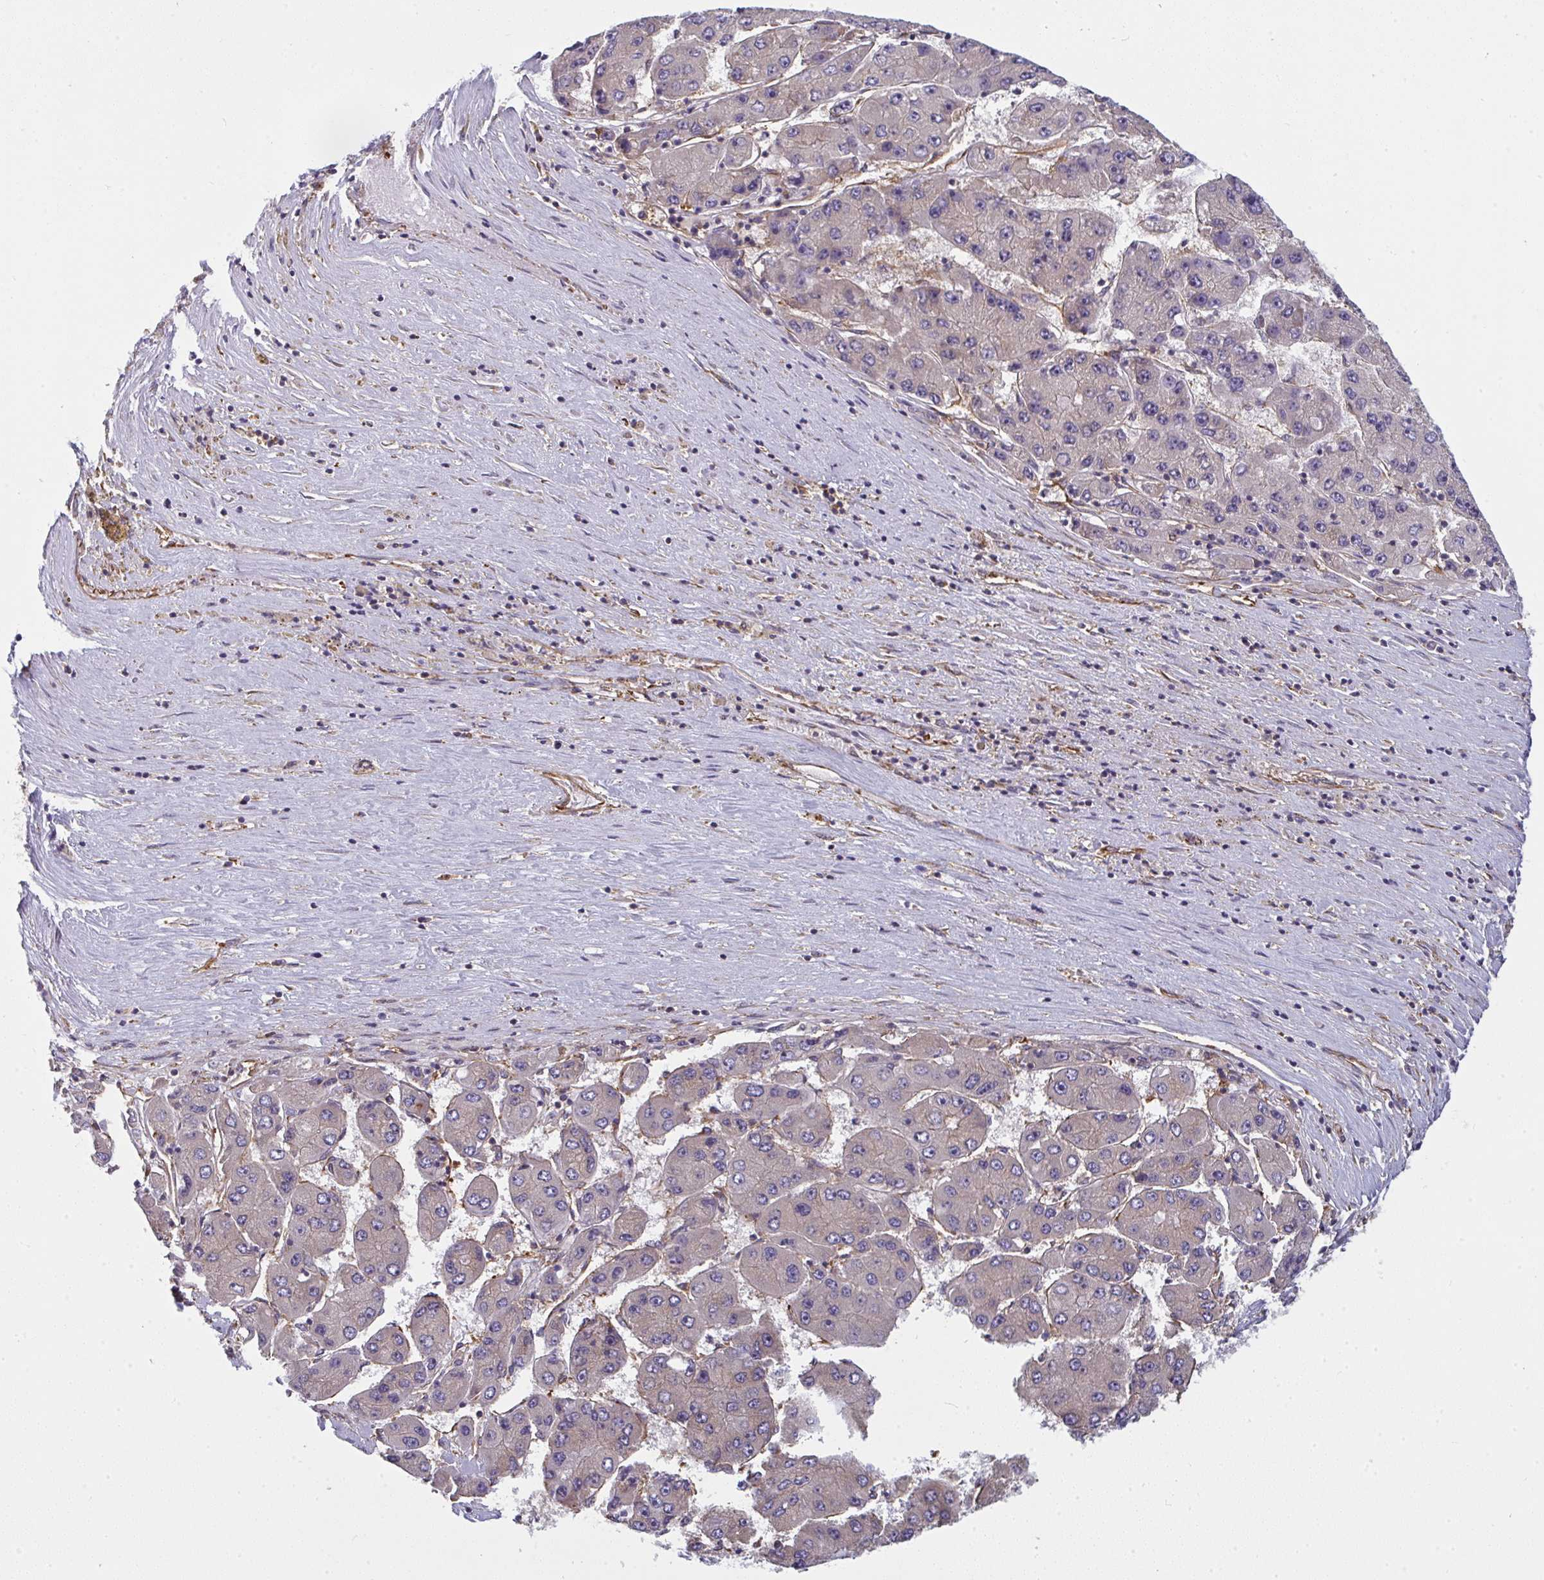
{"staining": {"intensity": "negative", "quantity": "none", "location": "none"}, "tissue": "liver cancer", "cell_type": "Tumor cells", "image_type": "cancer", "snomed": [{"axis": "morphology", "description": "Carcinoma, Hepatocellular, NOS"}, {"axis": "topography", "description": "Liver"}], "caption": "IHC image of neoplastic tissue: human liver cancer stained with DAB shows no significant protein positivity in tumor cells.", "gene": "DYNC1I2", "patient": {"sex": "female", "age": 61}}